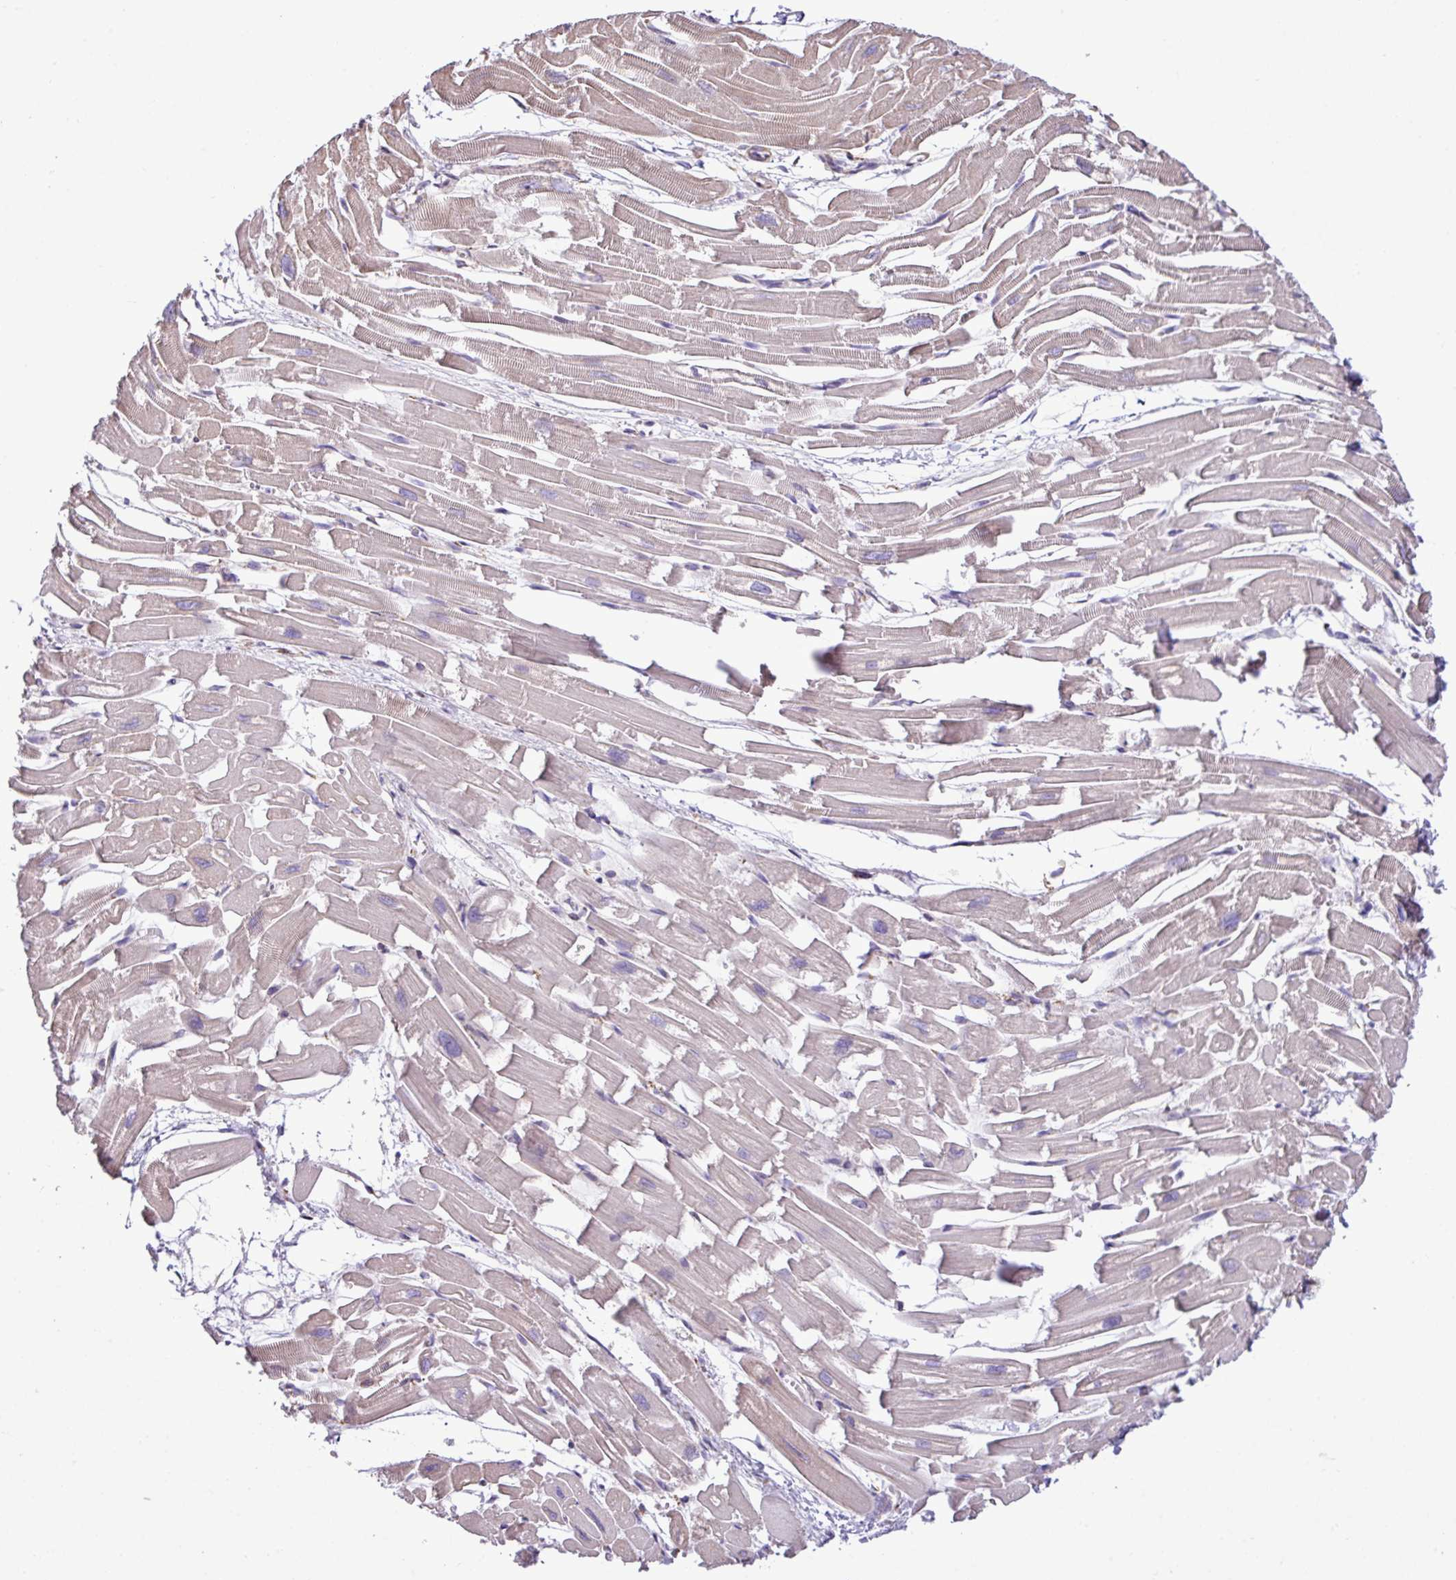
{"staining": {"intensity": "weak", "quantity": "25%-75%", "location": "cytoplasmic/membranous"}, "tissue": "heart muscle", "cell_type": "Cardiomyocytes", "image_type": "normal", "snomed": [{"axis": "morphology", "description": "Normal tissue, NOS"}, {"axis": "topography", "description": "Heart"}], "caption": "This image displays IHC staining of normal human heart muscle, with low weak cytoplasmic/membranous expression in about 25%-75% of cardiomyocytes.", "gene": "ZSCAN5A", "patient": {"sex": "male", "age": 54}}